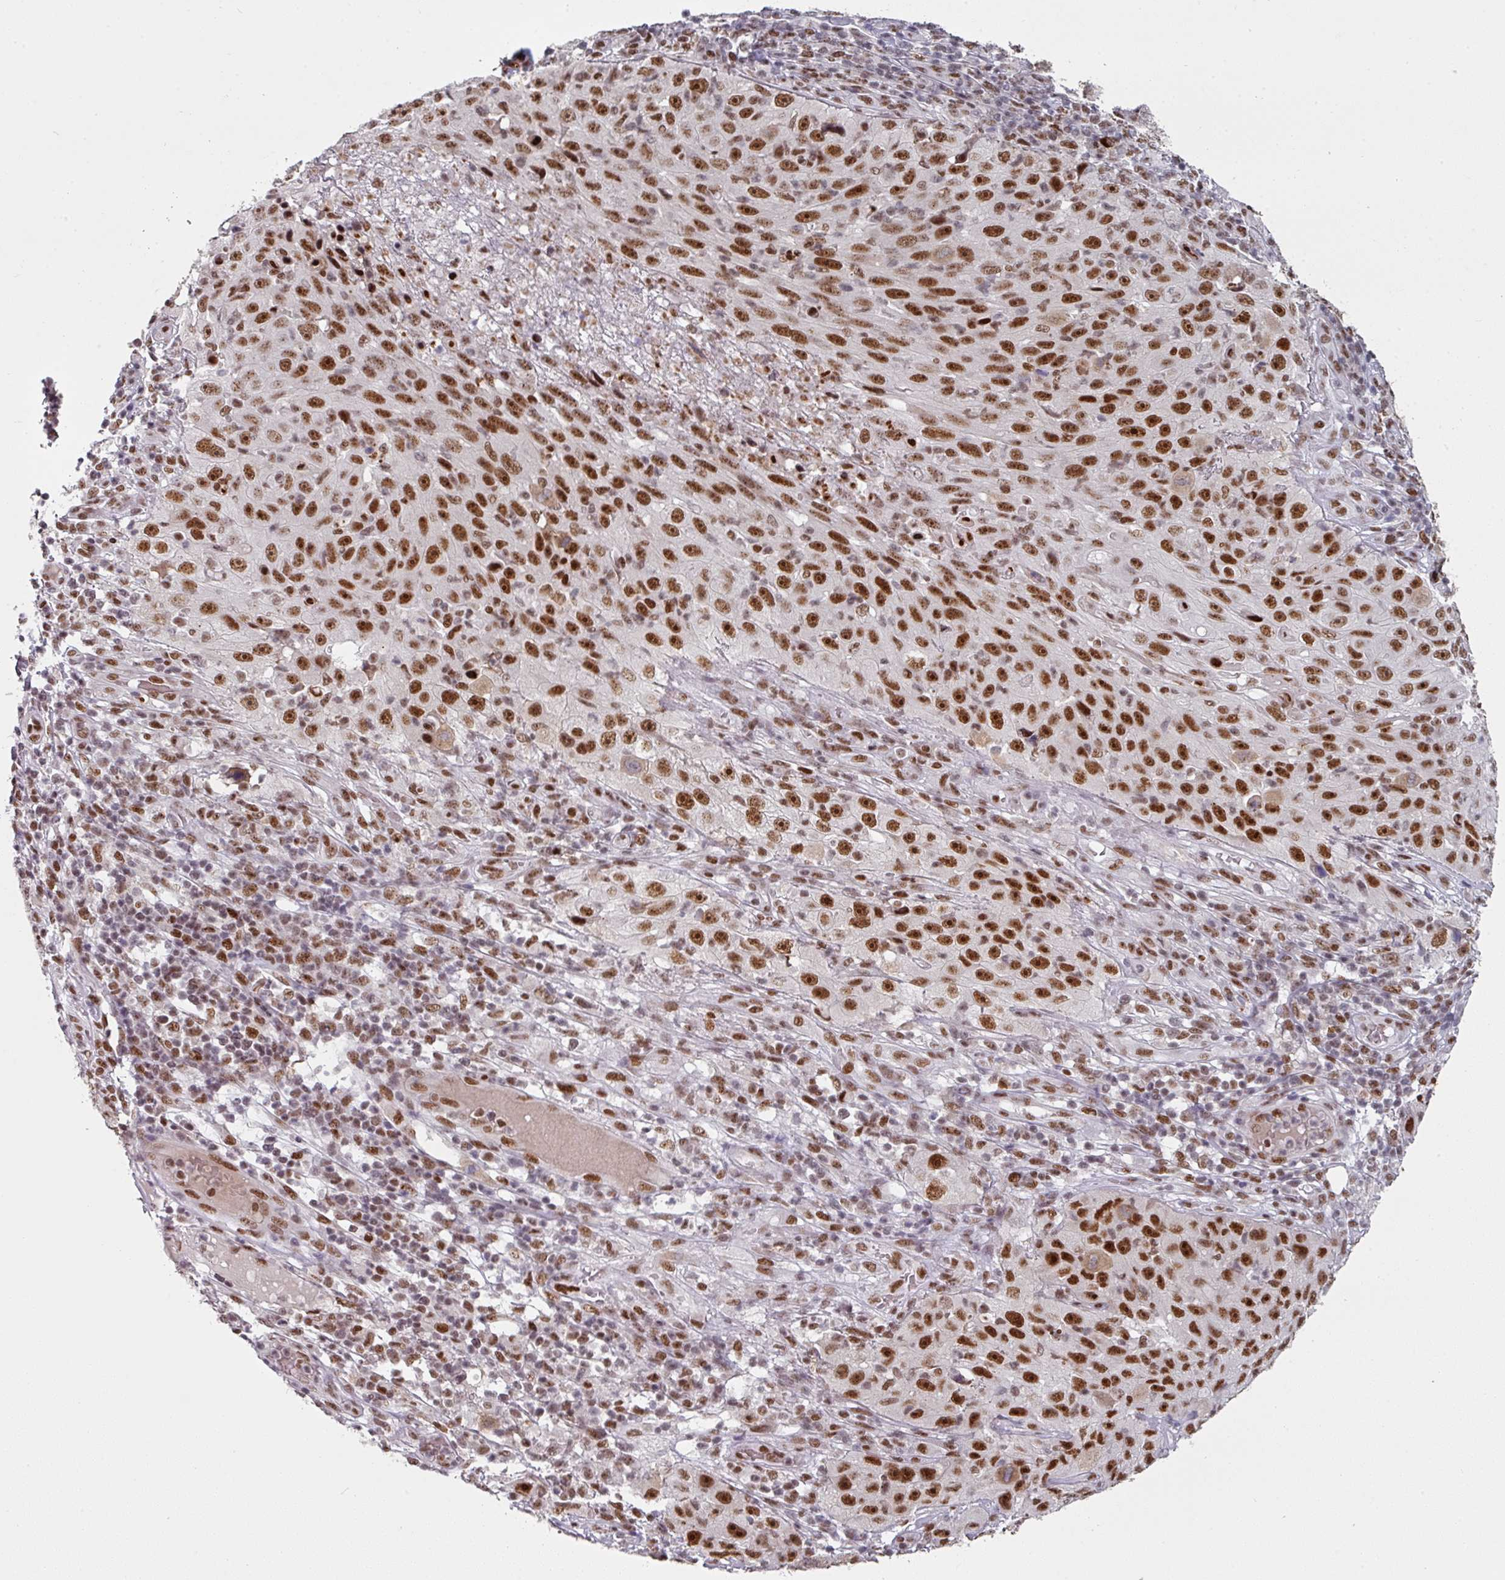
{"staining": {"intensity": "strong", "quantity": ">75%", "location": "nuclear"}, "tissue": "skin cancer", "cell_type": "Tumor cells", "image_type": "cancer", "snomed": [{"axis": "morphology", "description": "Squamous cell carcinoma, NOS"}, {"axis": "topography", "description": "Skin"}], "caption": "Immunohistochemical staining of human squamous cell carcinoma (skin) exhibits high levels of strong nuclear protein expression in about >75% of tumor cells.", "gene": "RAD50", "patient": {"sex": "female", "age": 87}}